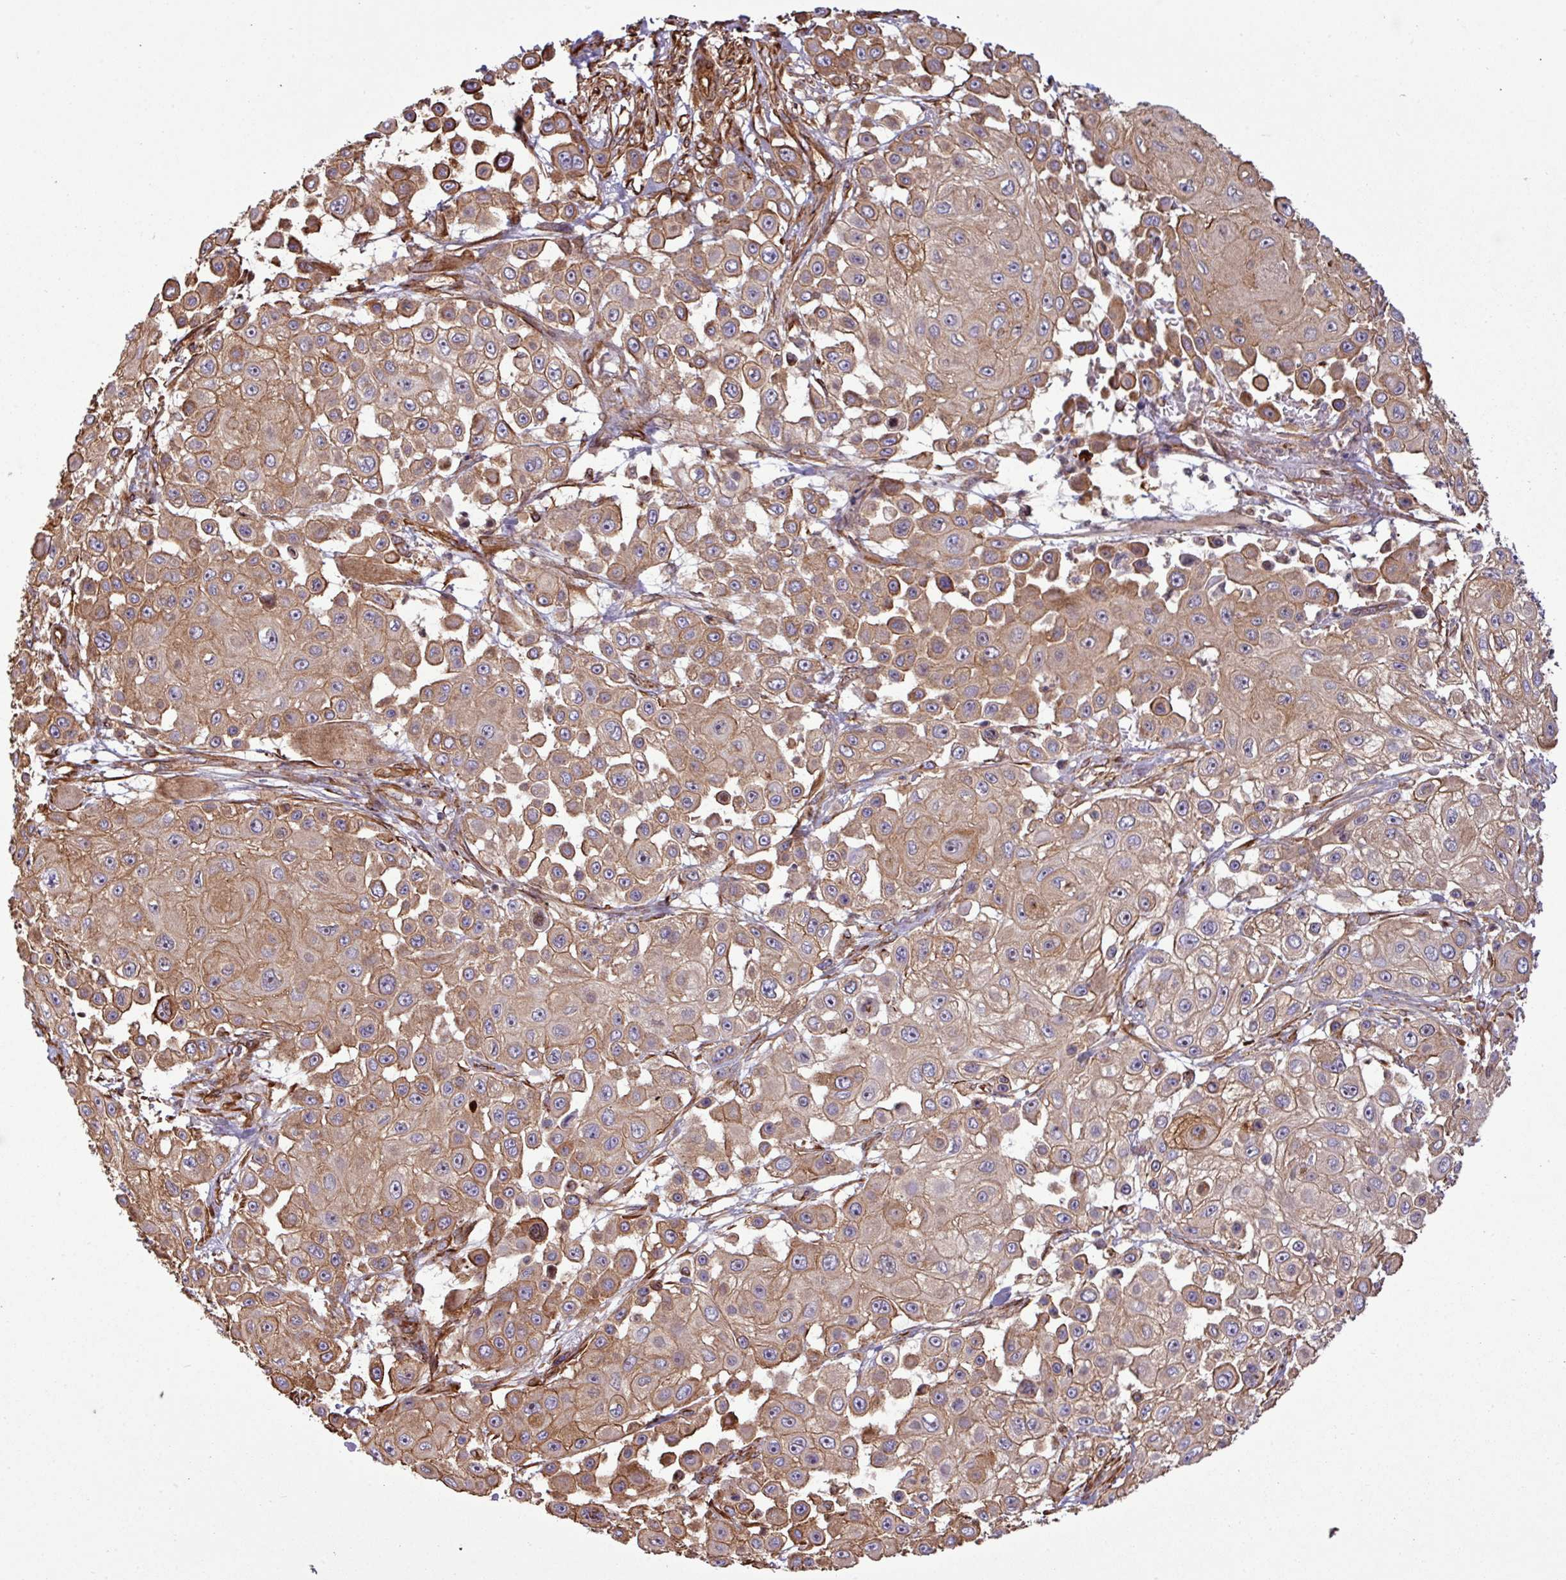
{"staining": {"intensity": "moderate", "quantity": "25%-75%", "location": "cytoplasmic/membranous"}, "tissue": "skin cancer", "cell_type": "Tumor cells", "image_type": "cancer", "snomed": [{"axis": "morphology", "description": "Squamous cell carcinoma, NOS"}, {"axis": "topography", "description": "Skin"}], "caption": "Human squamous cell carcinoma (skin) stained with a protein marker demonstrates moderate staining in tumor cells.", "gene": "ZNF300", "patient": {"sex": "male", "age": 67}}